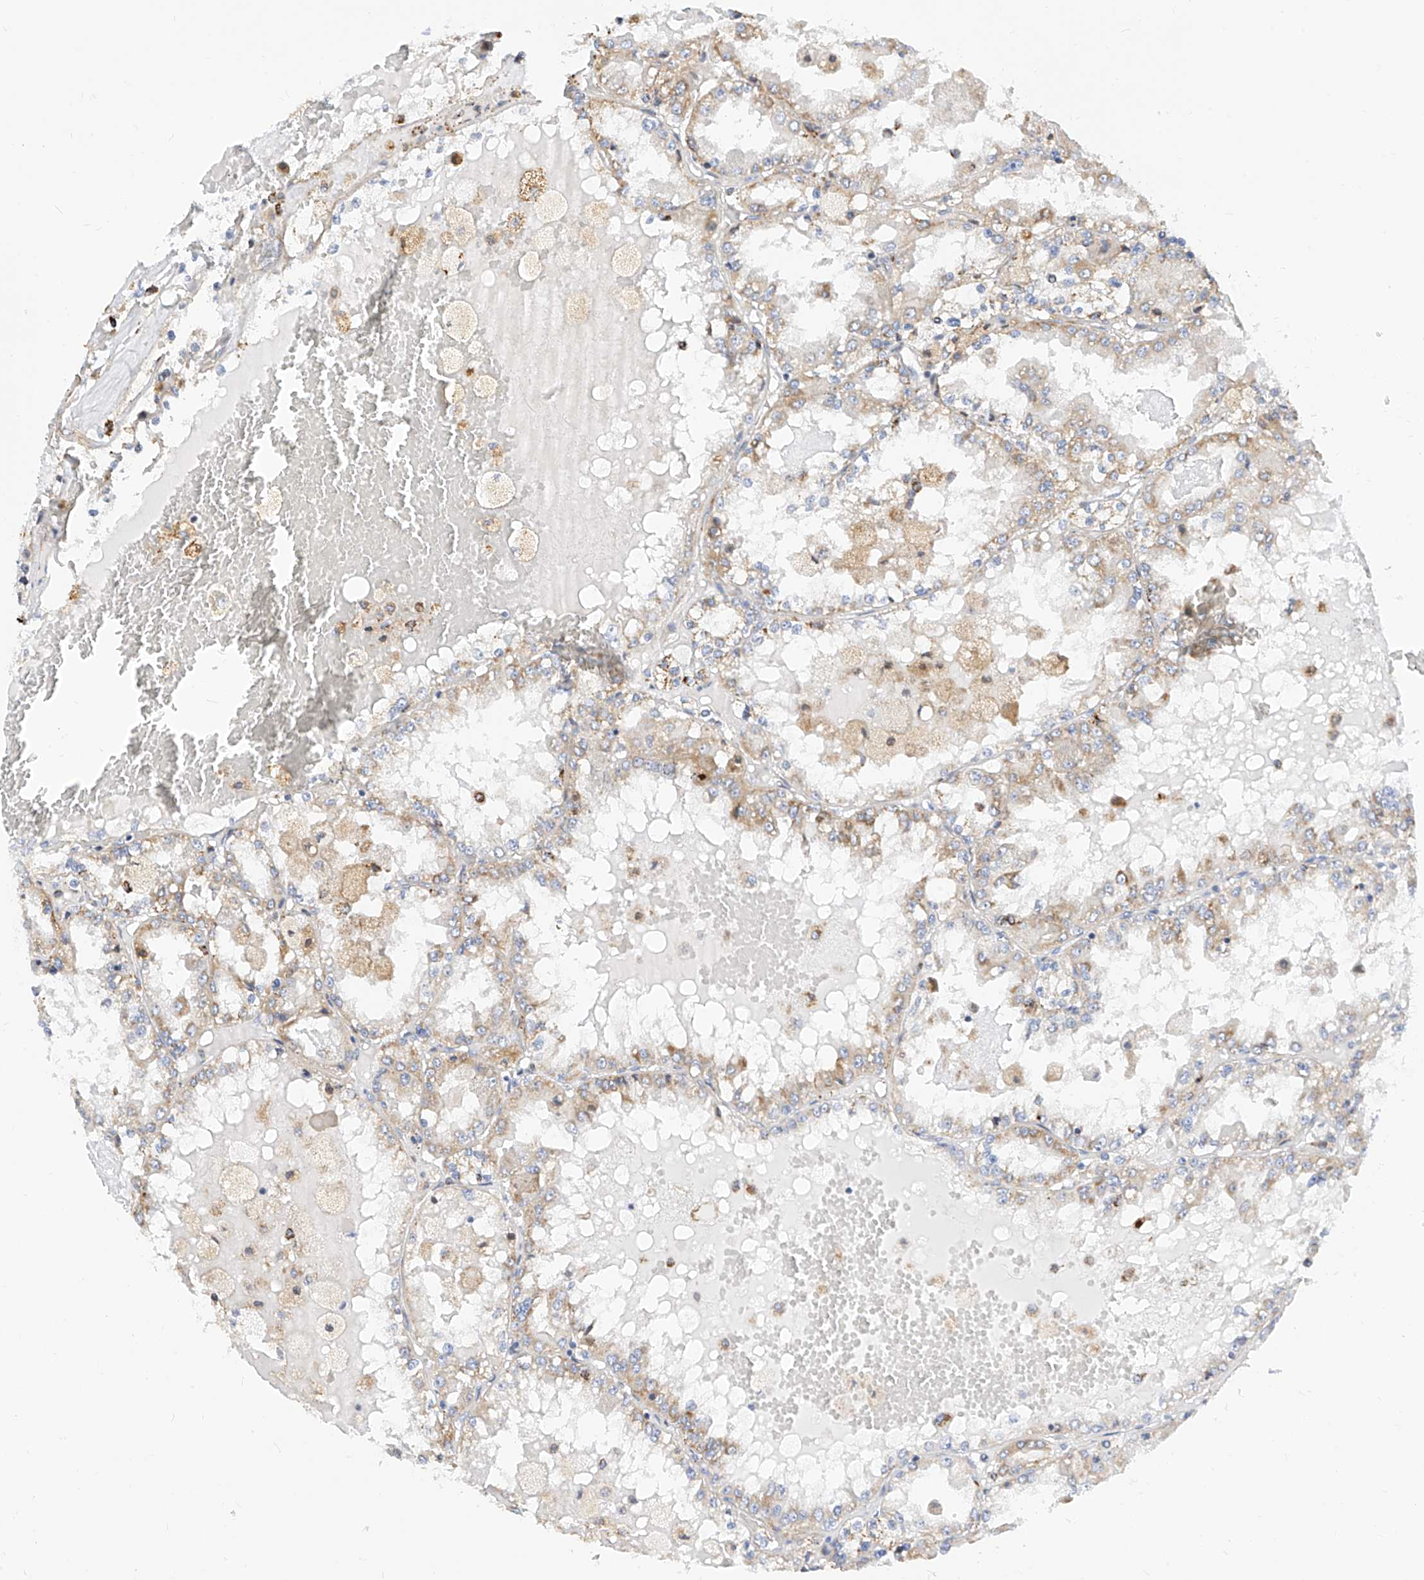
{"staining": {"intensity": "weak", "quantity": "25%-75%", "location": "cytoplasmic/membranous"}, "tissue": "renal cancer", "cell_type": "Tumor cells", "image_type": "cancer", "snomed": [{"axis": "morphology", "description": "Adenocarcinoma, NOS"}, {"axis": "topography", "description": "Kidney"}], "caption": "Brown immunohistochemical staining in renal cancer (adenocarcinoma) demonstrates weak cytoplasmic/membranous positivity in approximately 25%-75% of tumor cells.", "gene": "TTLL8", "patient": {"sex": "female", "age": 56}}